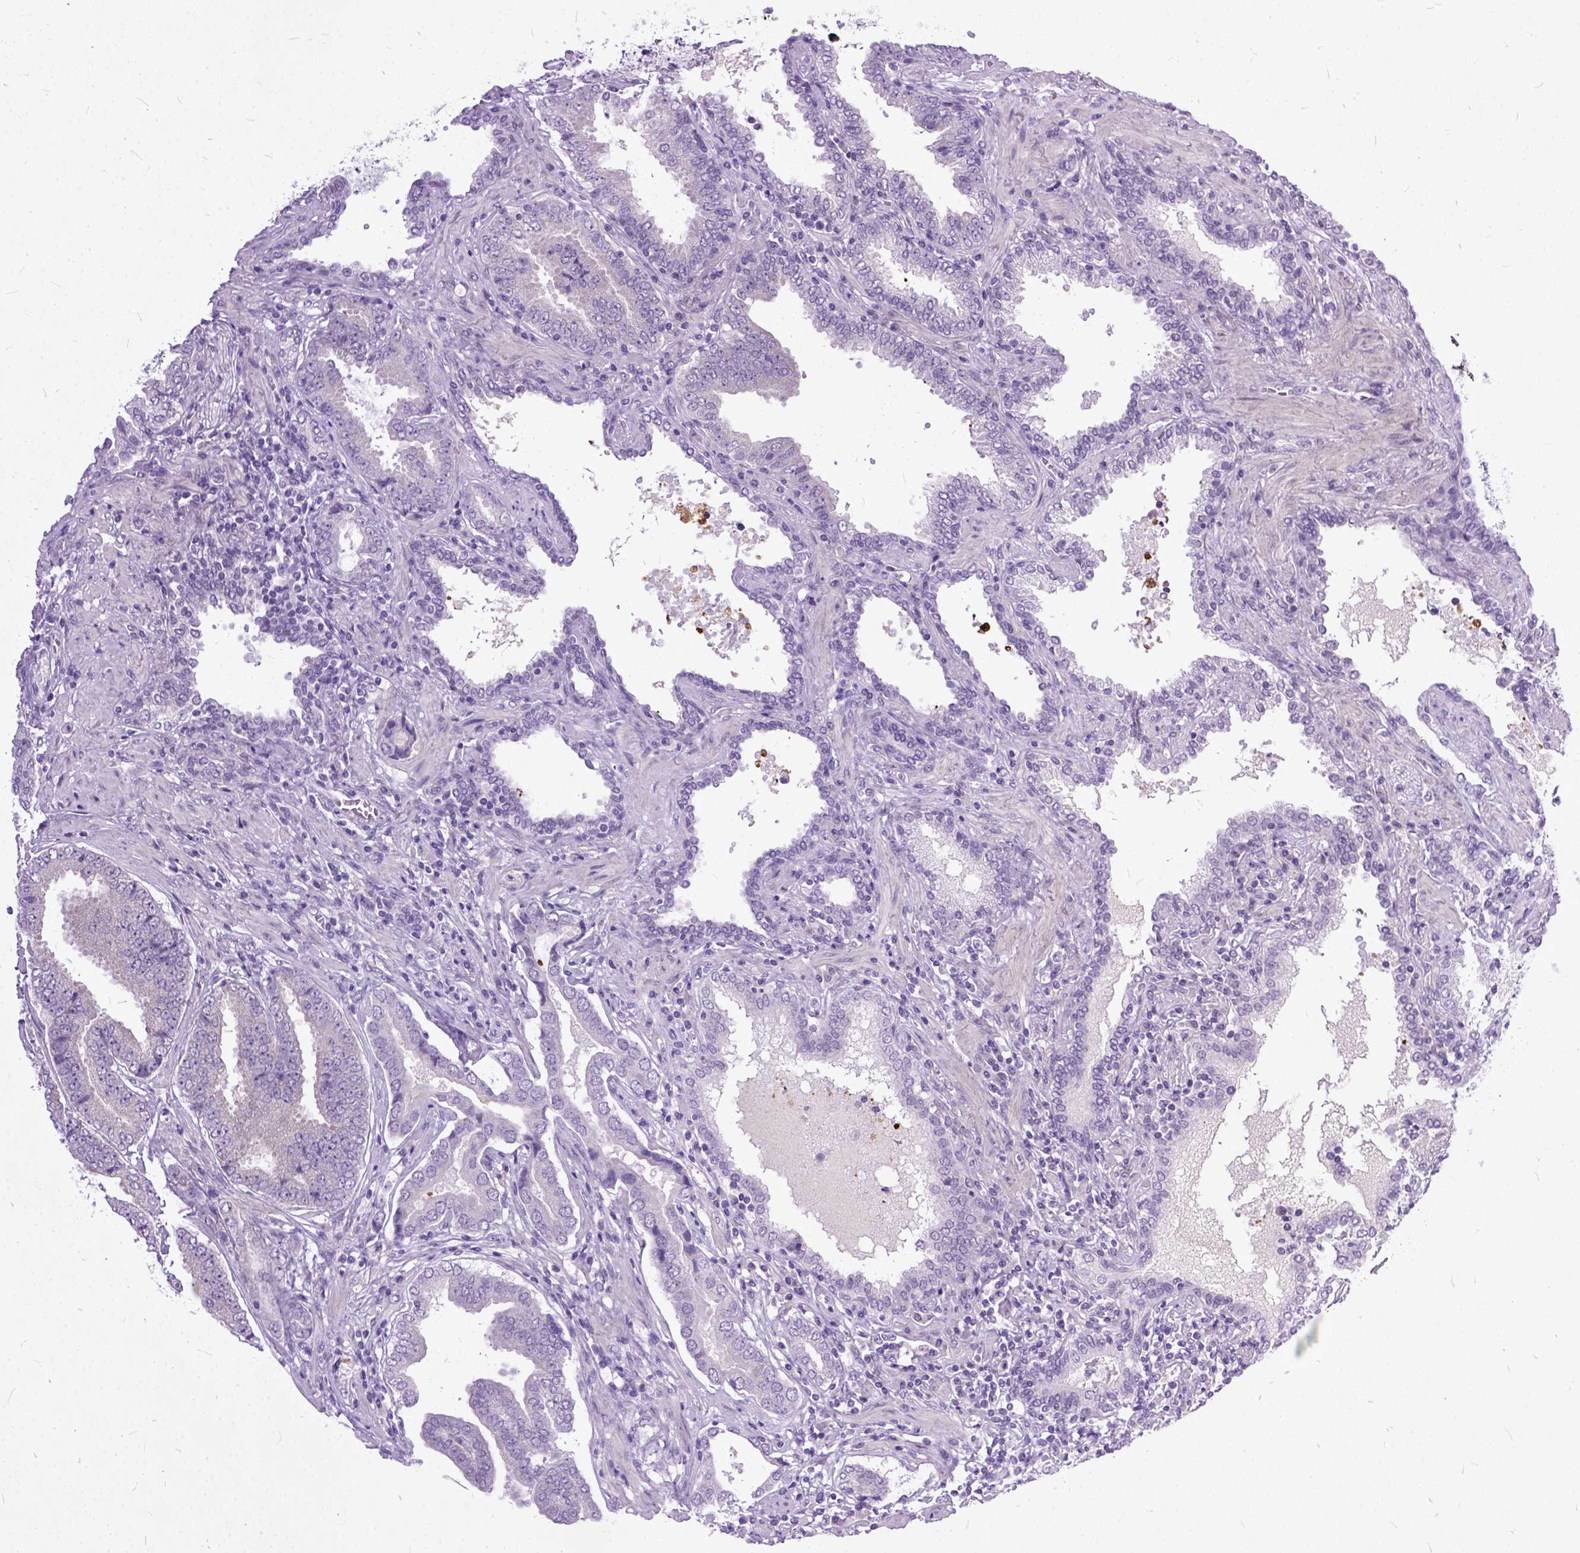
{"staining": {"intensity": "negative", "quantity": "none", "location": "none"}, "tissue": "prostate cancer", "cell_type": "Tumor cells", "image_type": "cancer", "snomed": [{"axis": "morphology", "description": "Adenocarcinoma, NOS"}, {"axis": "topography", "description": "Prostate"}], "caption": "The histopathology image reveals no staining of tumor cells in prostate adenocarcinoma.", "gene": "TCEAL7", "patient": {"sex": "male", "age": 64}}